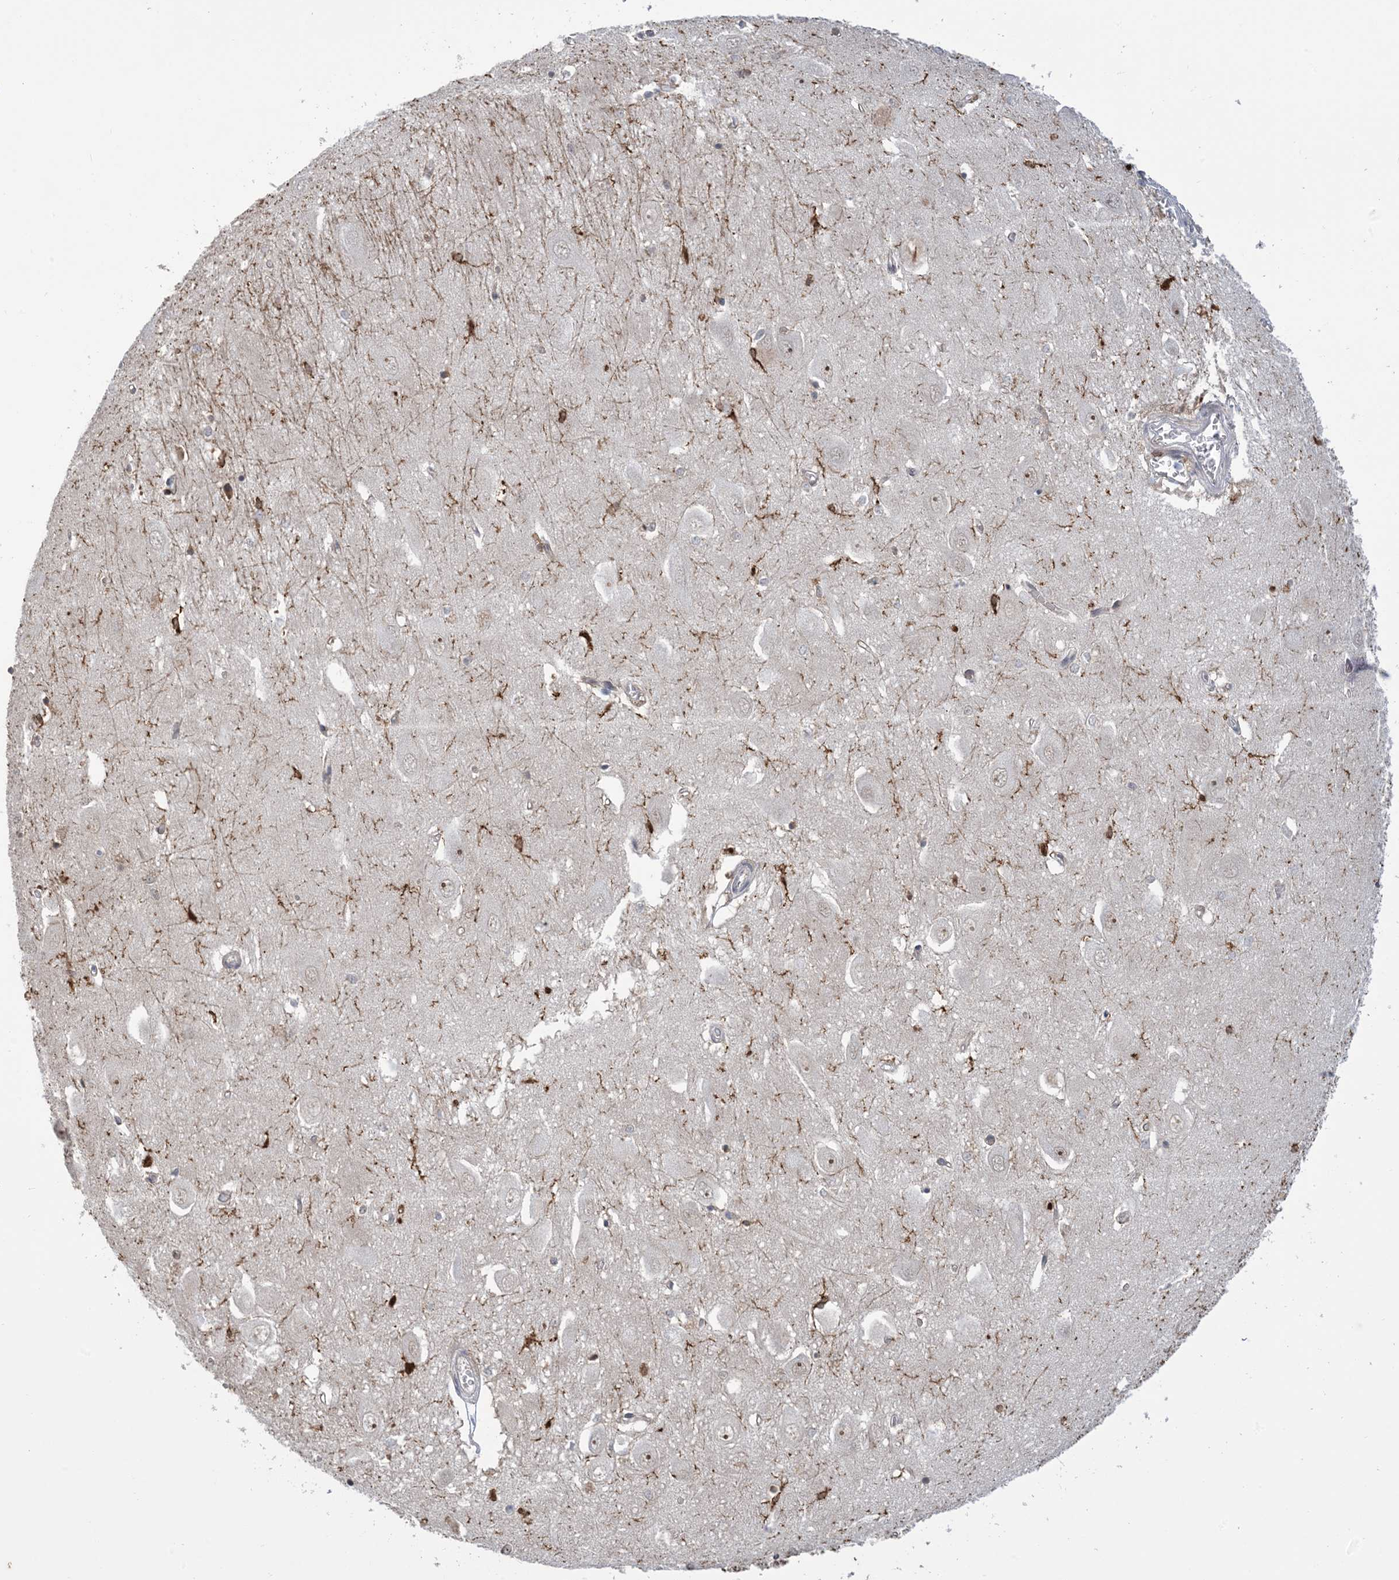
{"staining": {"intensity": "strong", "quantity": "<25%", "location": "cytoplasmic/membranous"}, "tissue": "hippocampus", "cell_type": "Glial cells", "image_type": "normal", "snomed": [{"axis": "morphology", "description": "Normal tissue, NOS"}, {"axis": "topography", "description": "Hippocampus"}], "caption": "Immunohistochemical staining of benign human hippocampus reveals strong cytoplasmic/membranous protein positivity in approximately <25% of glial cells.", "gene": "ZNF8", "patient": {"sex": "female", "age": 64}}